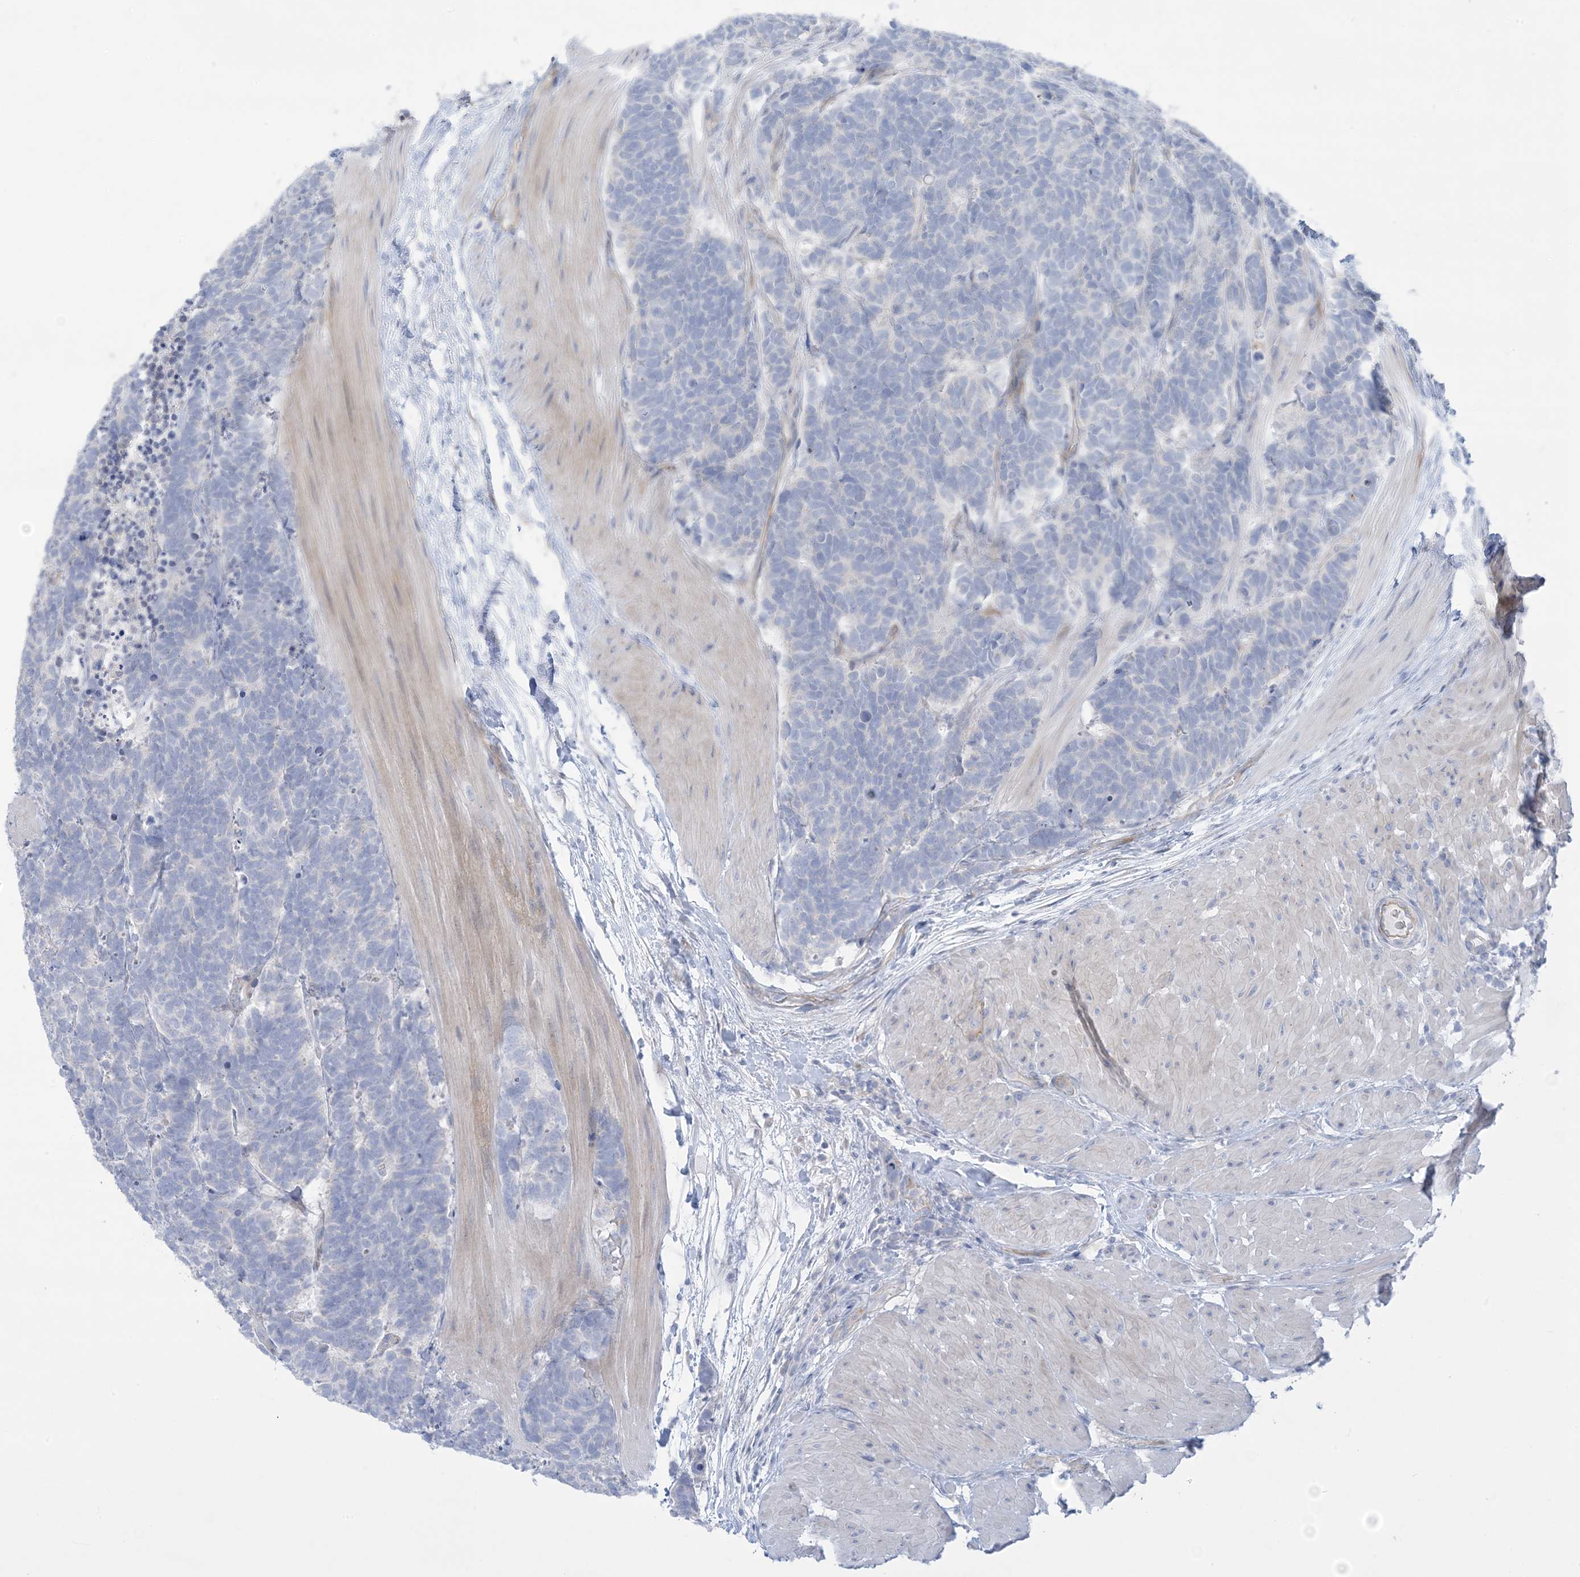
{"staining": {"intensity": "negative", "quantity": "none", "location": "none"}, "tissue": "carcinoid", "cell_type": "Tumor cells", "image_type": "cancer", "snomed": [{"axis": "morphology", "description": "Carcinoma, NOS"}, {"axis": "morphology", "description": "Carcinoid, malignant, NOS"}, {"axis": "topography", "description": "Urinary bladder"}], "caption": "Carcinoma was stained to show a protein in brown. There is no significant positivity in tumor cells.", "gene": "ATP11C", "patient": {"sex": "male", "age": 57}}